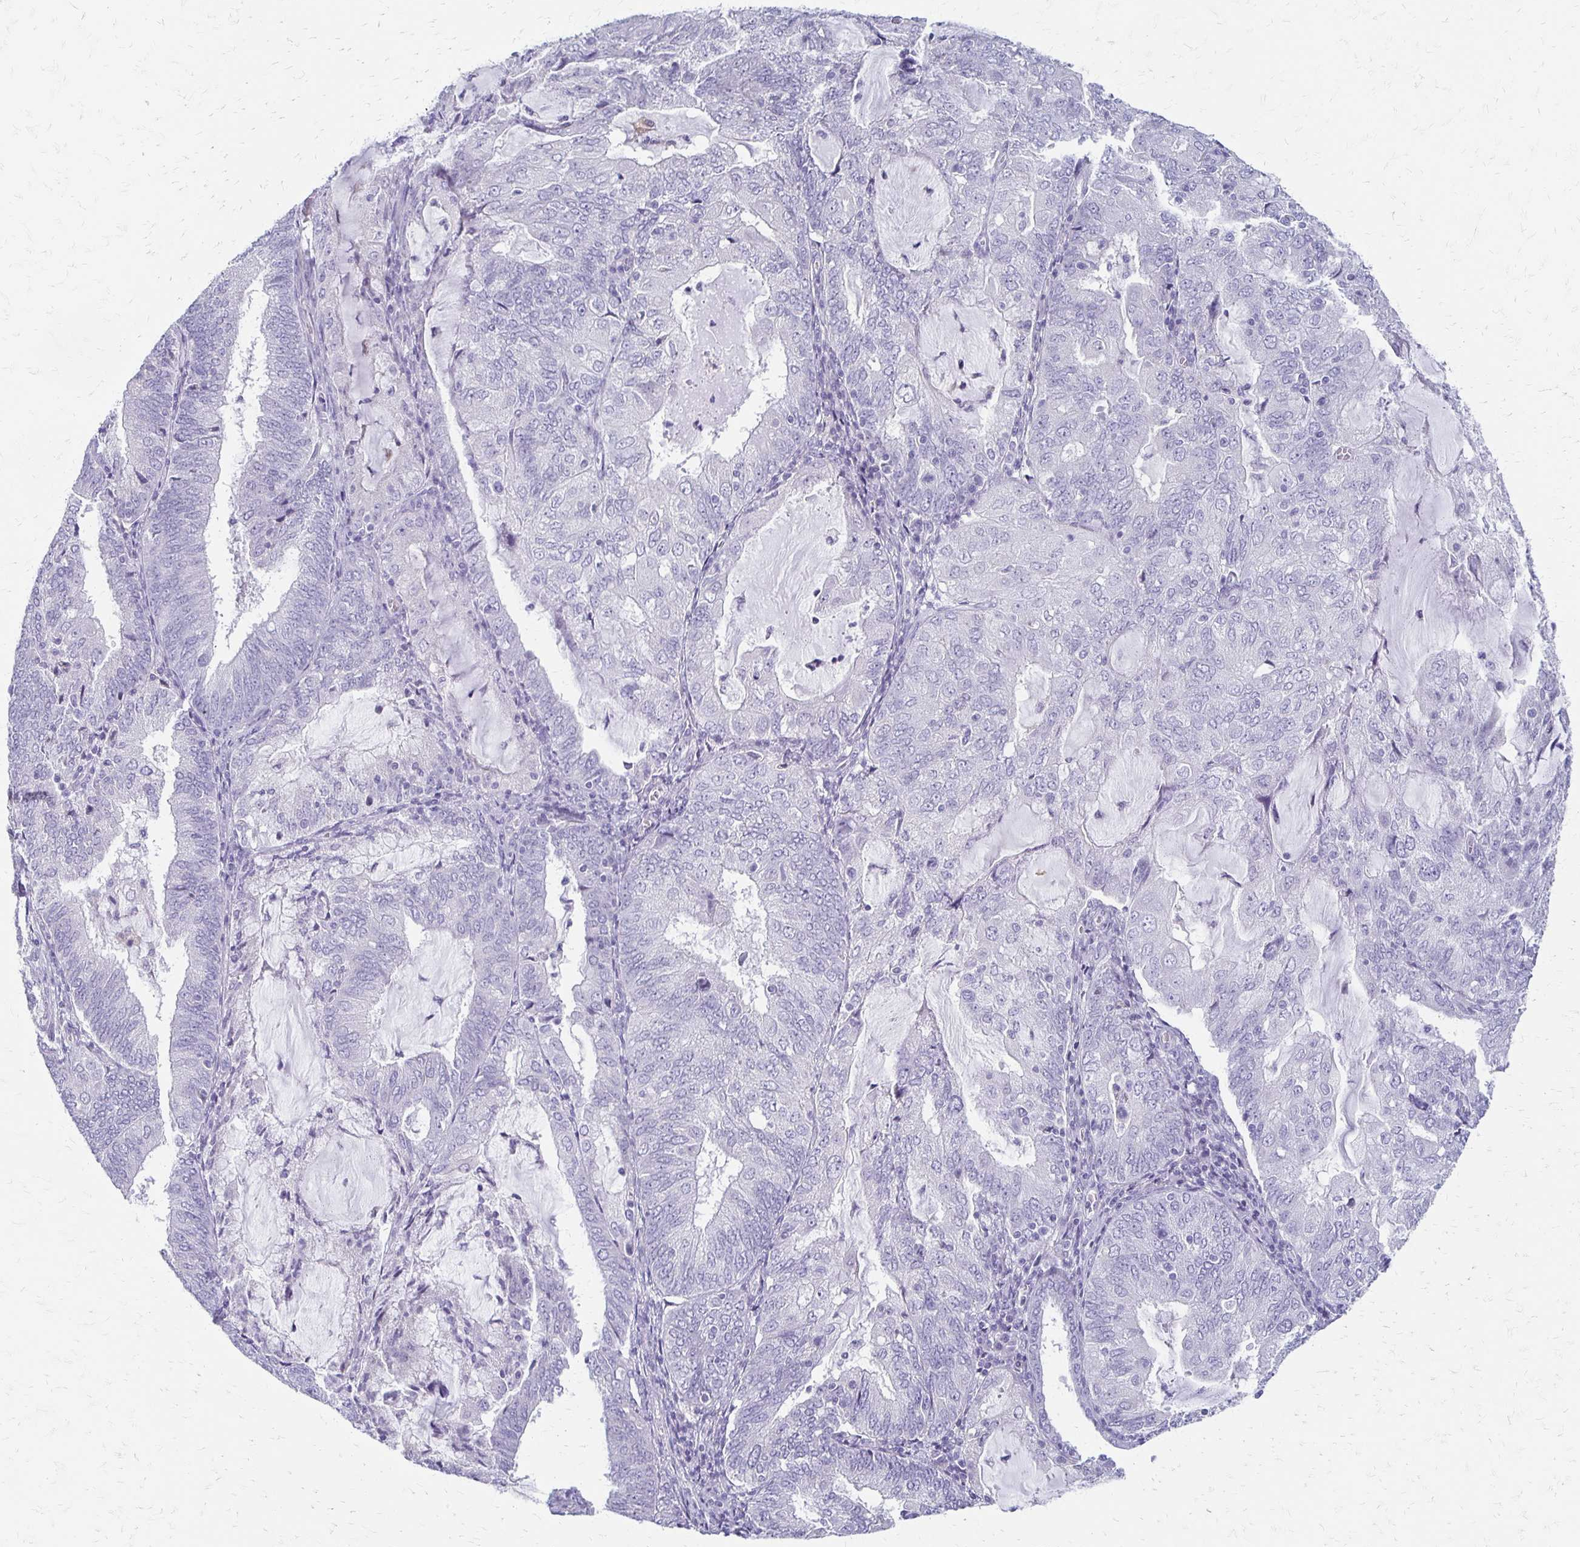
{"staining": {"intensity": "negative", "quantity": "none", "location": "none"}, "tissue": "endometrial cancer", "cell_type": "Tumor cells", "image_type": "cancer", "snomed": [{"axis": "morphology", "description": "Adenocarcinoma, NOS"}, {"axis": "topography", "description": "Endometrium"}], "caption": "DAB immunohistochemical staining of endometrial cancer (adenocarcinoma) shows no significant positivity in tumor cells.", "gene": "IVL", "patient": {"sex": "female", "age": 81}}